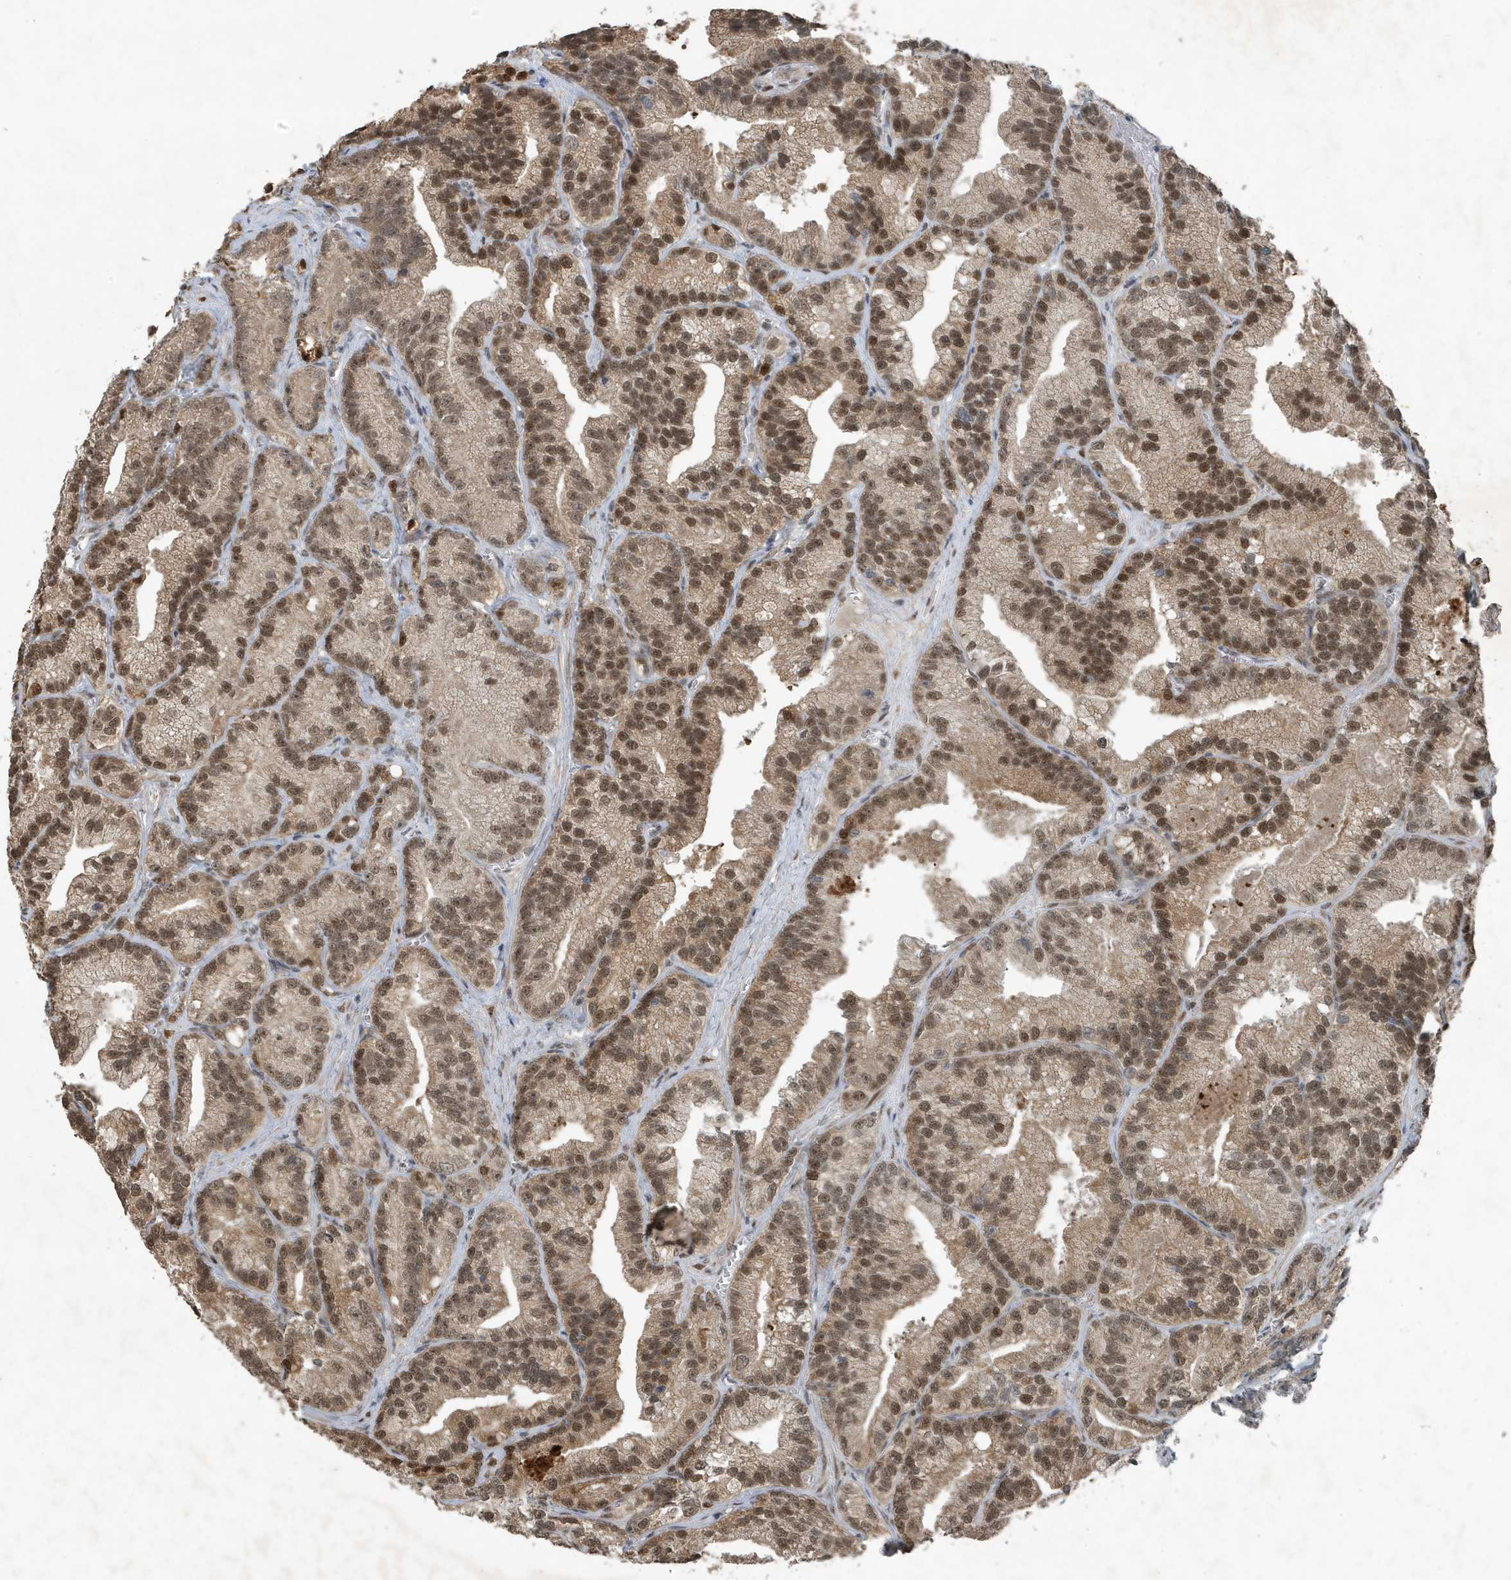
{"staining": {"intensity": "moderate", "quantity": ">75%", "location": "nuclear"}, "tissue": "prostate cancer", "cell_type": "Tumor cells", "image_type": "cancer", "snomed": [{"axis": "morphology", "description": "Adenocarcinoma, Low grade"}, {"axis": "topography", "description": "Prostate"}], "caption": "There is medium levels of moderate nuclear positivity in tumor cells of adenocarcinoma (low-grade) (prostate), as demonstrated by immunohistochemical staining (brown color).", "gene": "HSPA1A", "patient": {"sex": "male", "age": 89}}